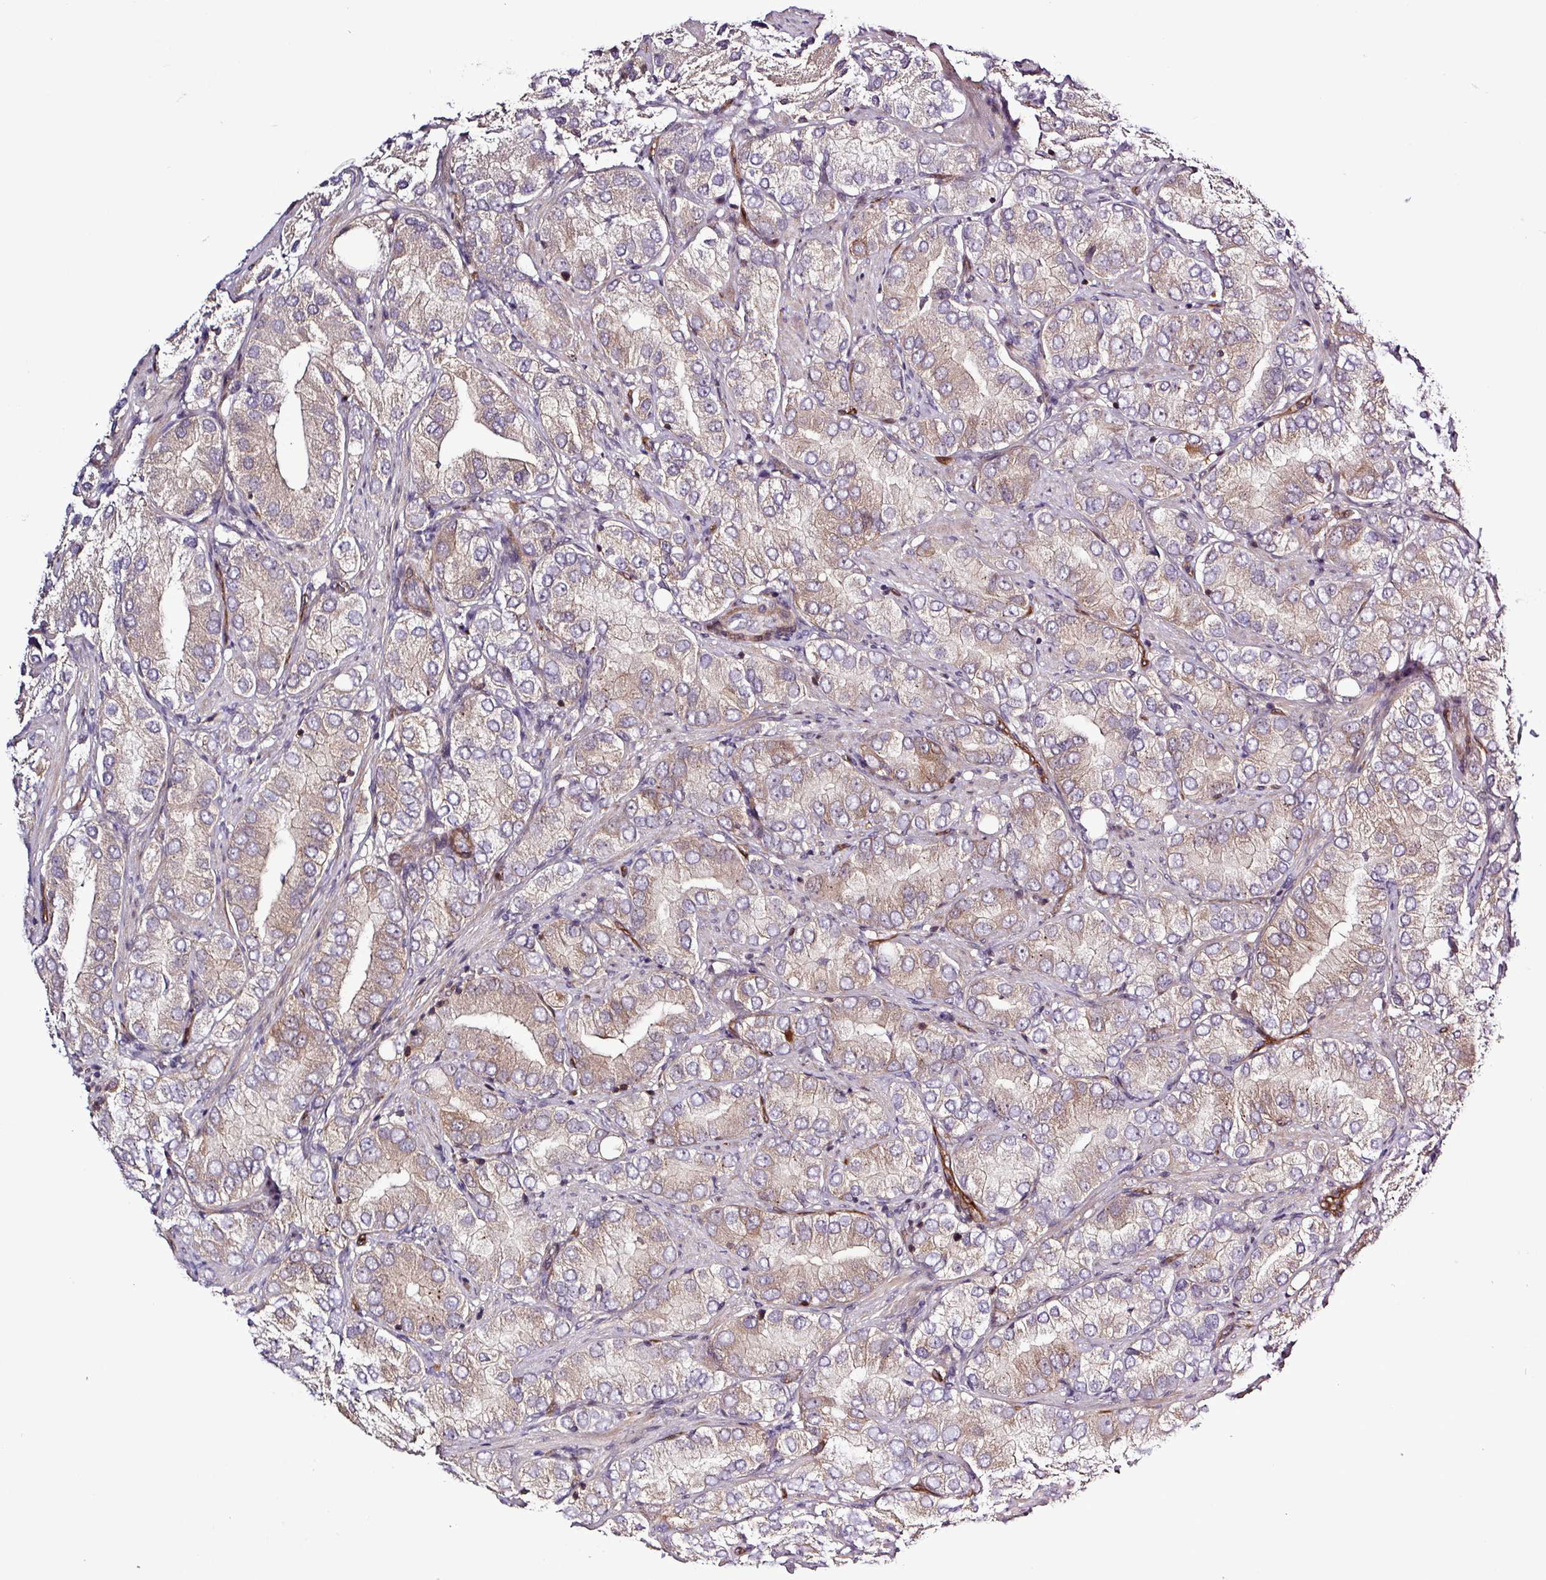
{"staining": {"intensity": "weak", "quantity": ">75%", "location": "cytoplasmic/membranous"}, "tissue": "prostate cancer", "cell_type": "Tumor cells", "image_type": "cancer", "snomed": [{"axis": "morphology", "description": "Adenocarcinoma, High grade"}, {"axis": "topography", "description": "Prostate"}], "caption": "Weak cytoplasmic/membranous protein staining is appreciated in approximately >75% of tumor cells in prostate cancer (adenocarcinoma (high-grade)).", "gene": "CARHSP1", "patient": {"sex": "male", "age": 82}}